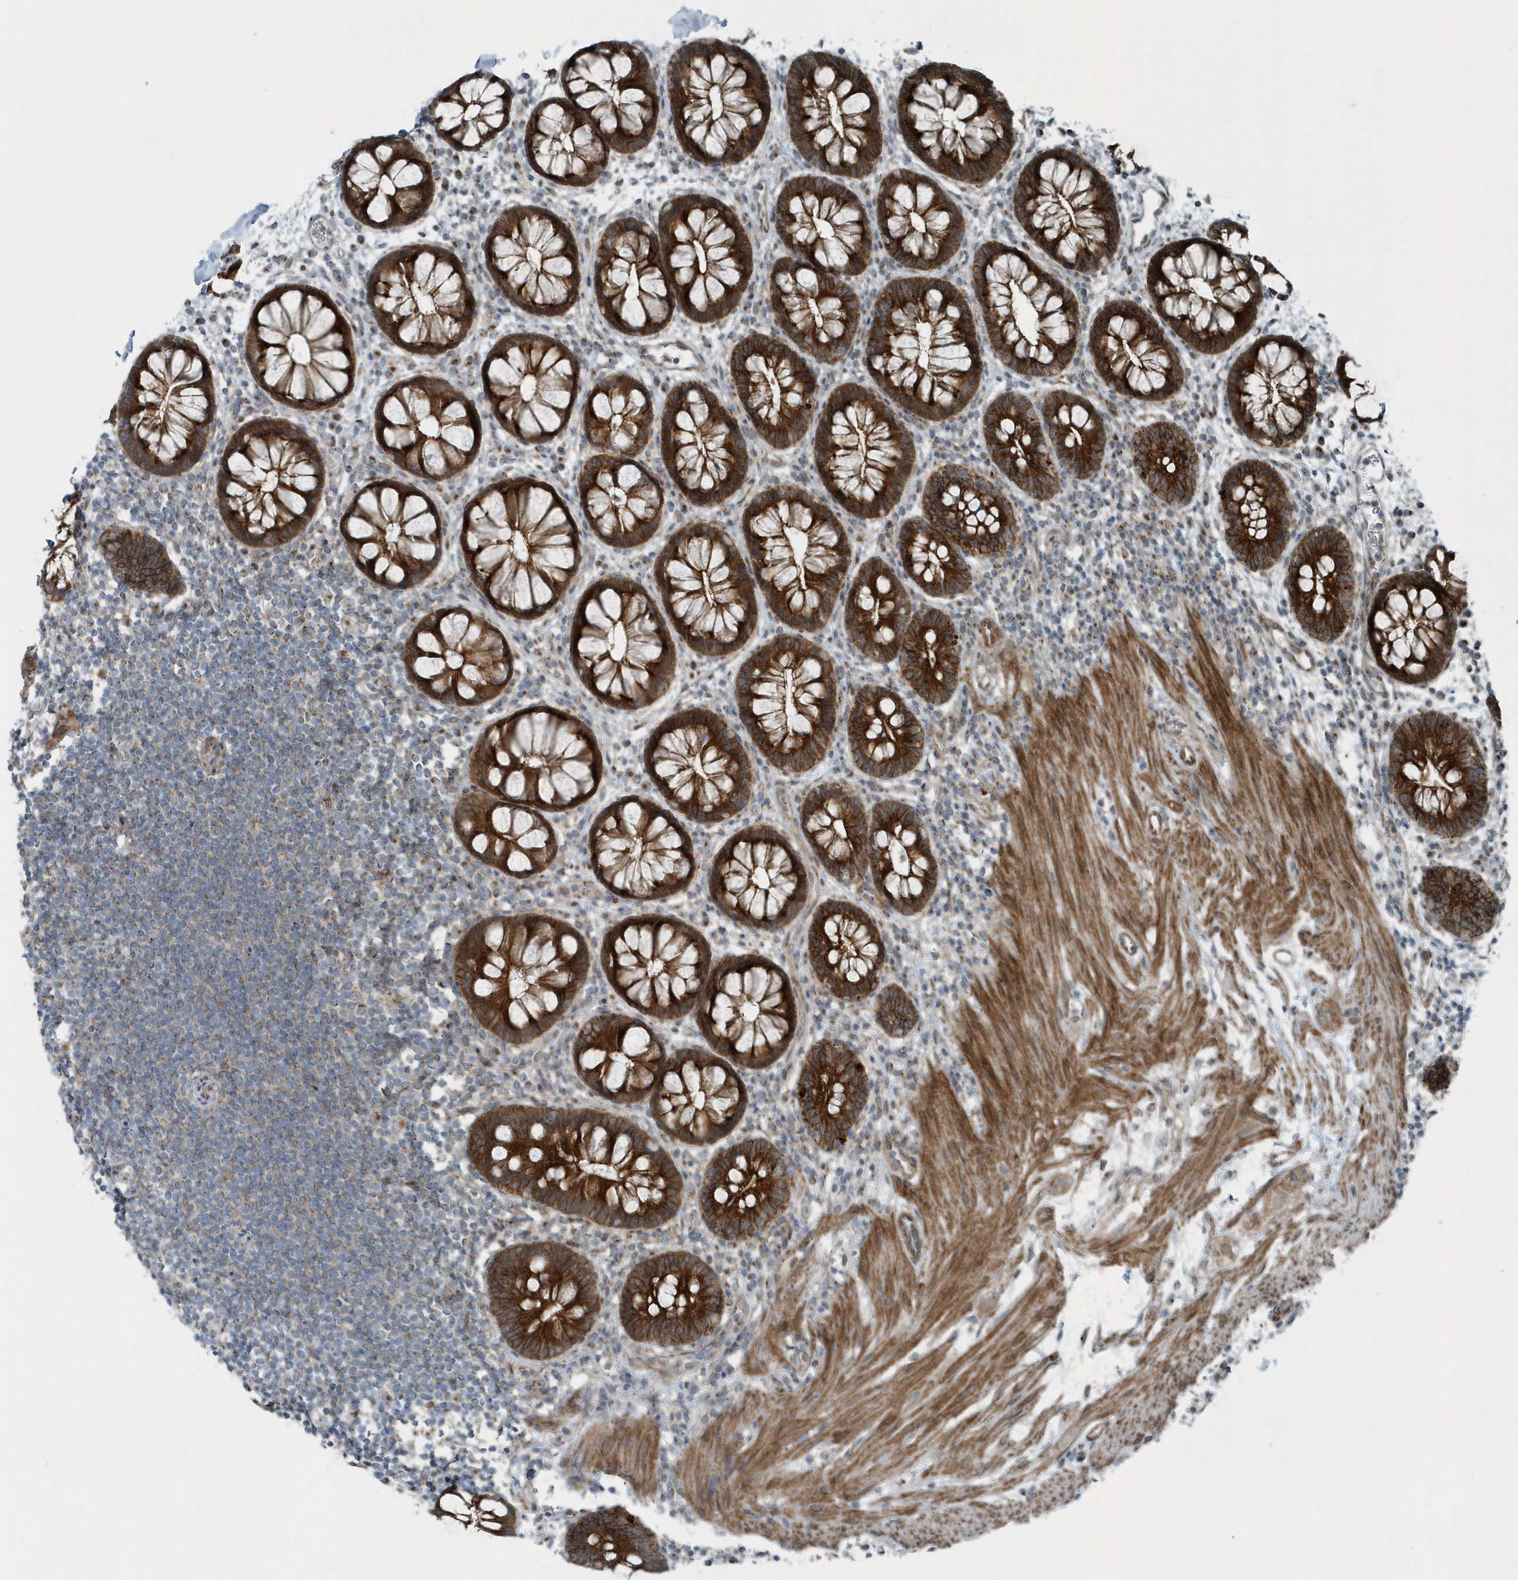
{"staining": {"intensity": "strong", "quantity": ">75%", "location": "cytoplasmic/membranous"}, "tissue": "rectum", "cell_type": "Glandular cells", "image_type": "normal", "snomed": [{"axis": "morphology", "description": "Normal tissue, NOS"}, {"axis": "topography", "description": "Rectum"}], "caption": "High-power microscopy captured an immunohistochemistry micrograph of benign rectum, revealing strong cytoplasmic/membranous staining in about >75% of glandular cells. The protein of interest is shown in brown color, while the nuclei are stained blue.", "gene": "GCC2", "patient": {"sex": "female", "age": 24}}